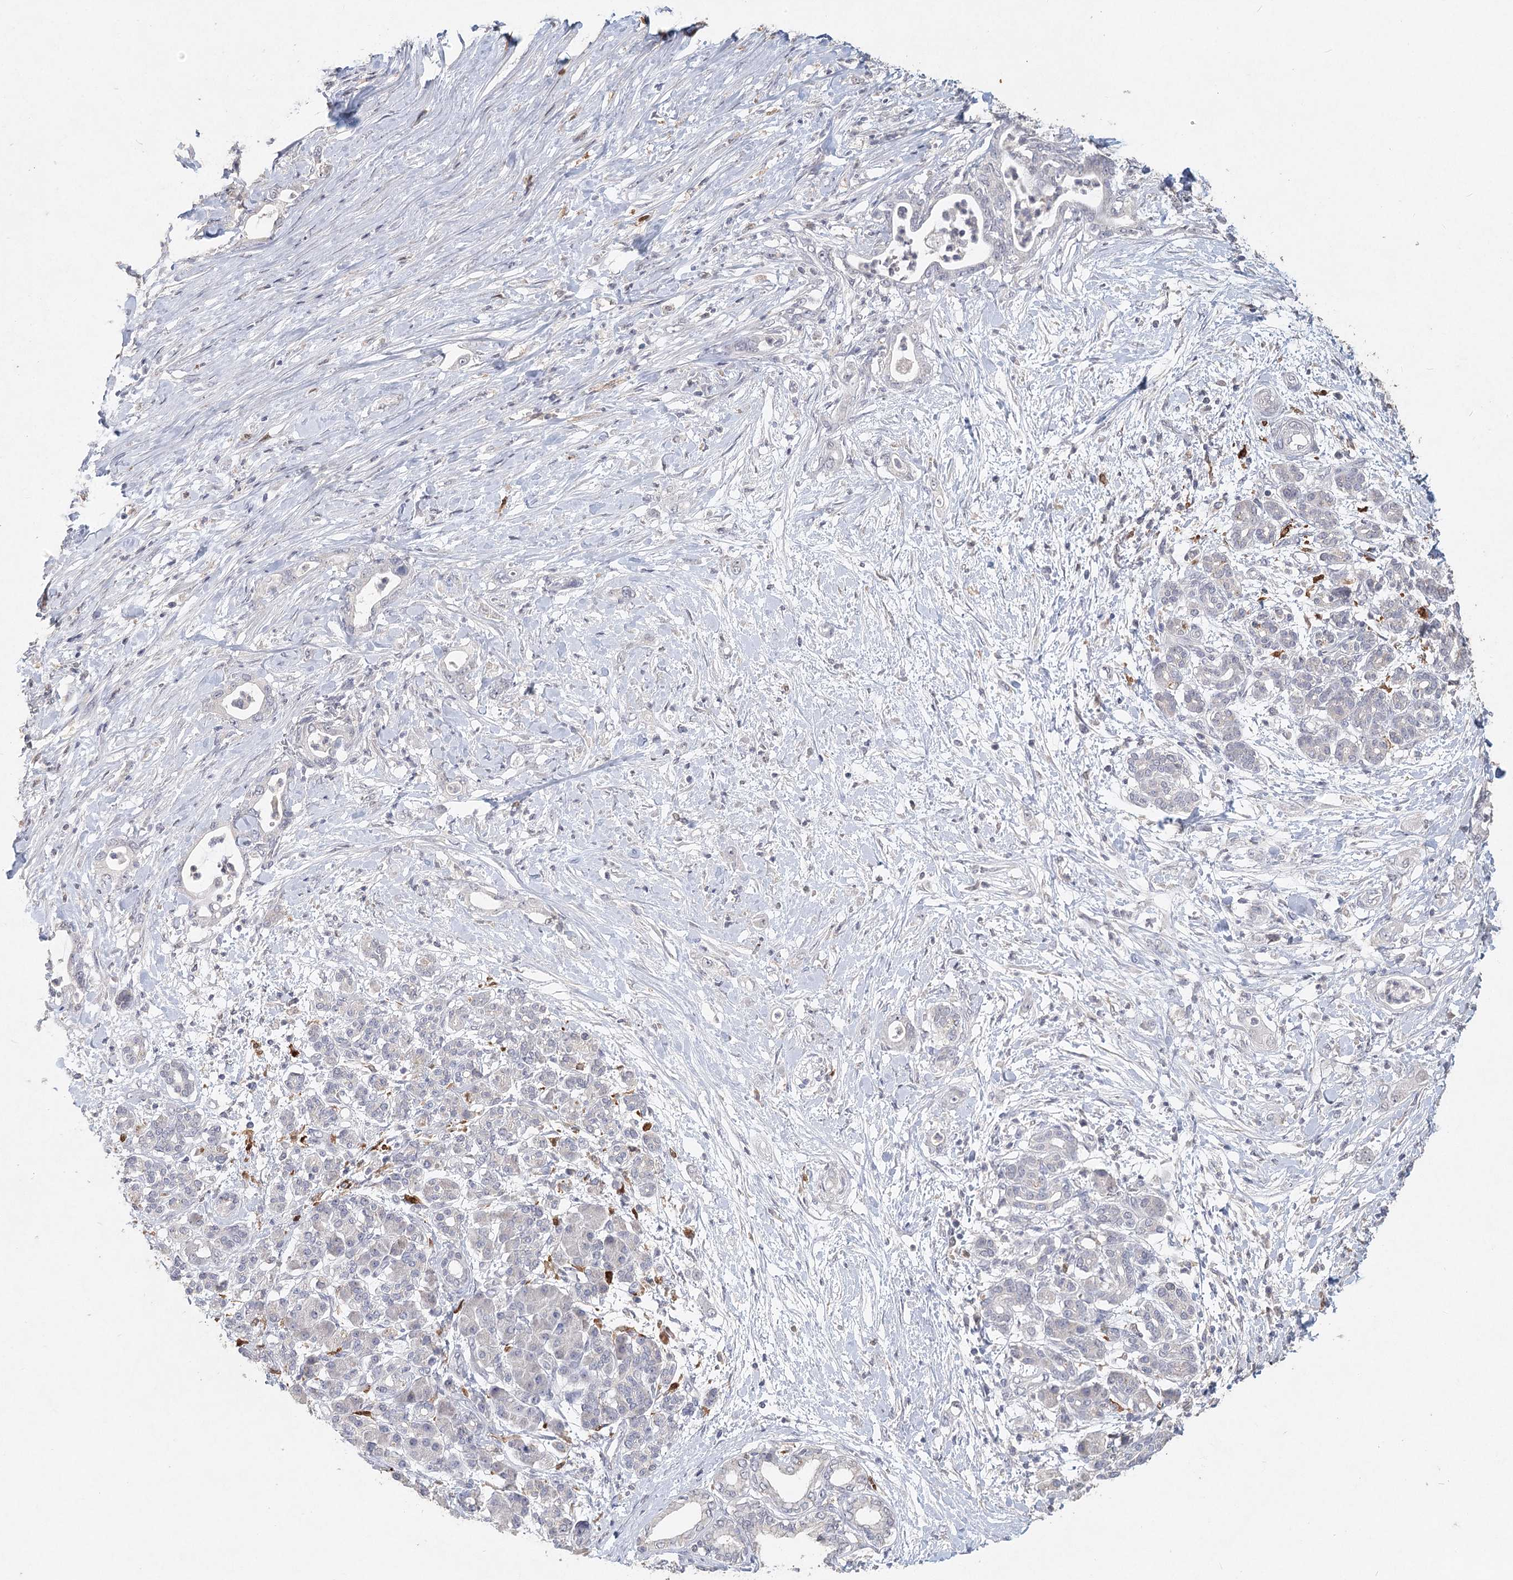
{"staining": {"intensity": "negative", "quantity": "none", "location": "none"}, "tissue": "pancreatic cancer", "cell_type": "Tumor cells", "image_type": "cancer", "snomed": [{"axis": "morphology", "description": "Adenocarcinoma, NOS"}, {"axis": "topography", "description": "Pancreas"}], "caption": "This is a micrograph of IHC staining of pancreatic cancer (adenocarcinoma), which shows no expression in tumor cells.", "gene": "ARSI", "patient": {"sex": "female", "age": 55}}